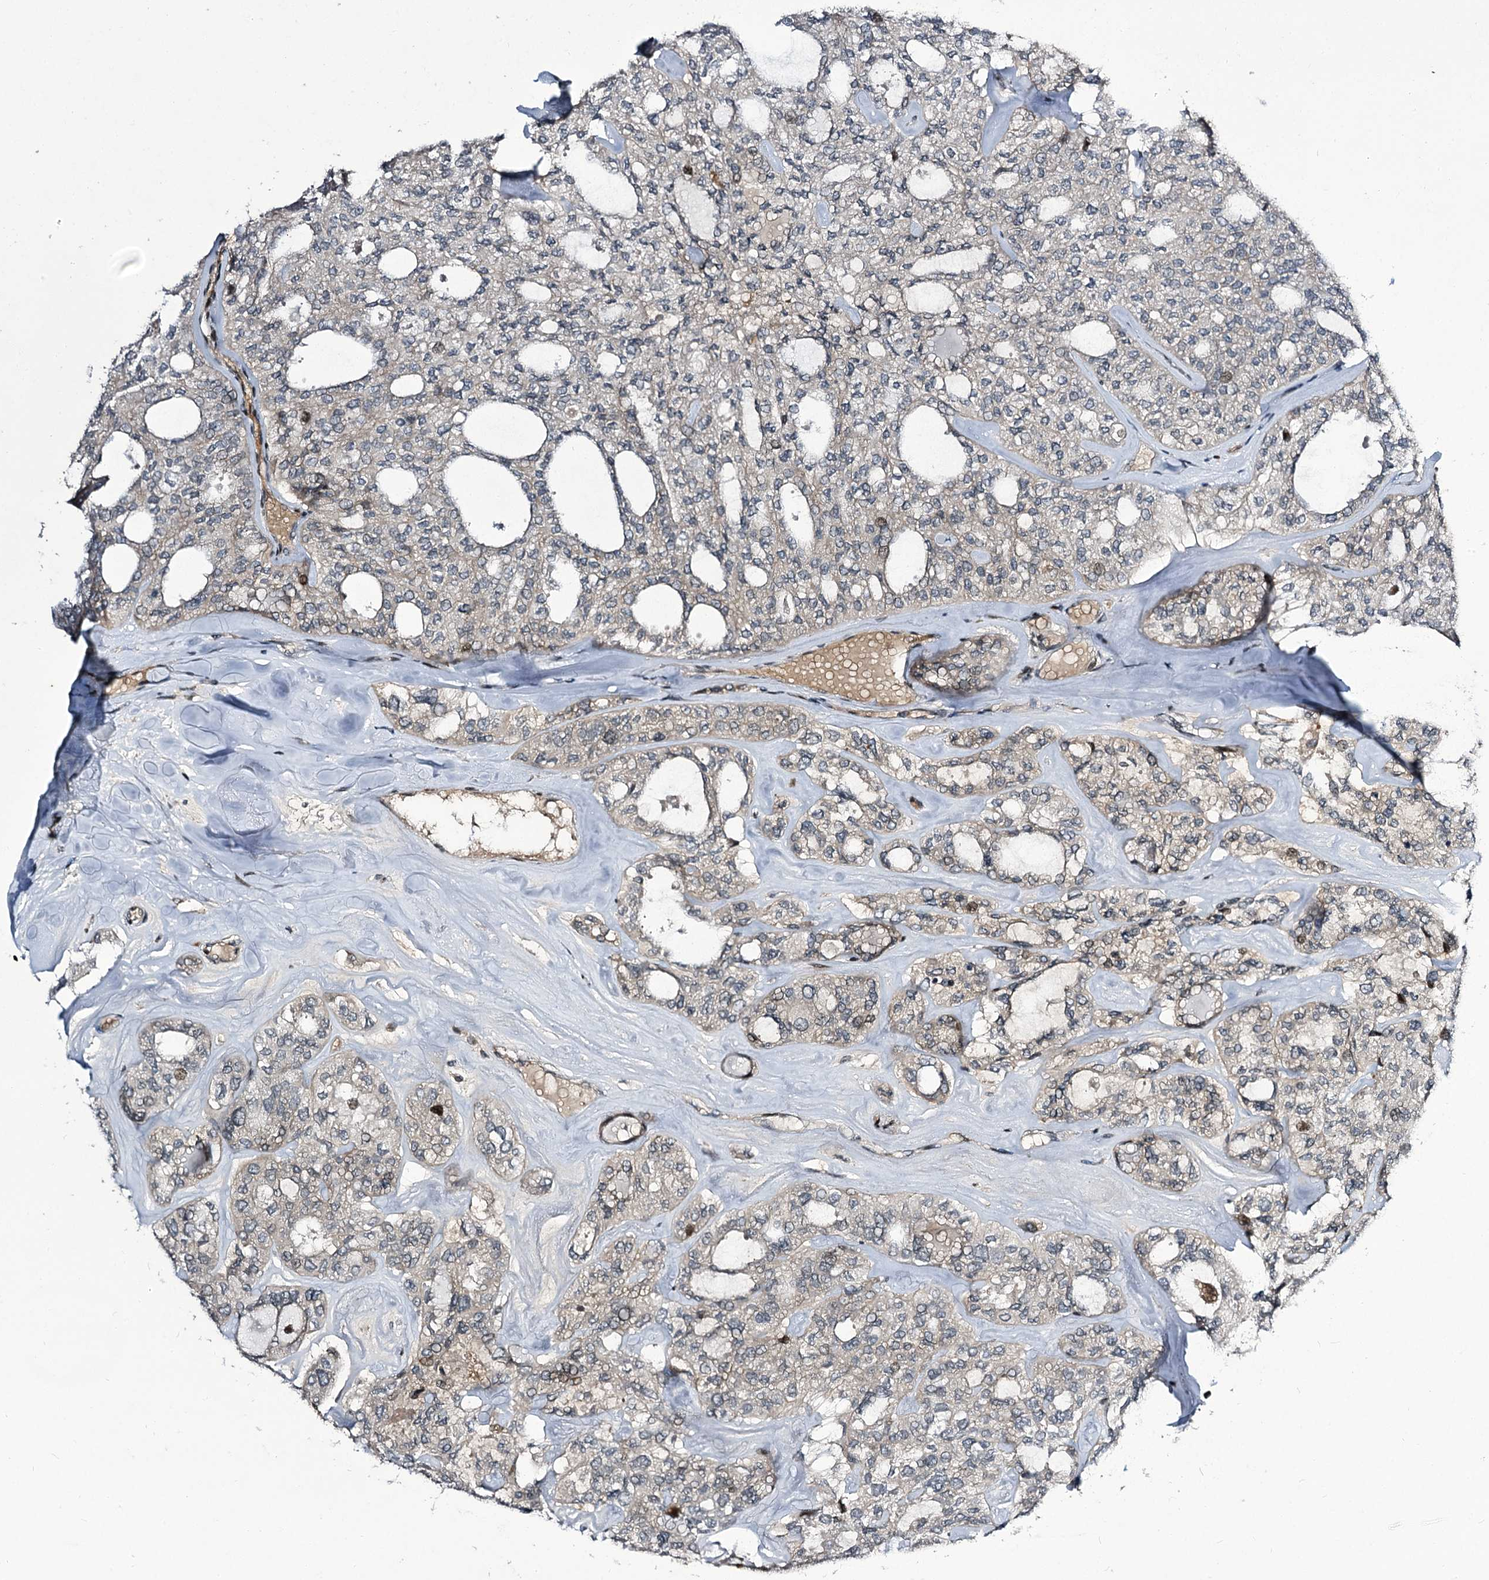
{"staining": {"intensity": "negative", "quantity": "none", "location": "none"}, "tissue": "thyroid cancer", "cell_type": "Tumor cells", "image_type": "cancer", "snomed": [{"axis": "morphology", "description": "Follicular adenoma carcinoma, NOS"}, {"axis": "topography", "description": "Thyroid gland"}], "caption": "There is no significant expression in tumor cells of thyroid cancer (follicular adenoma carcinoma).", "gene": "ITFG2", "patient": {"sex": "male", "age": 75}}